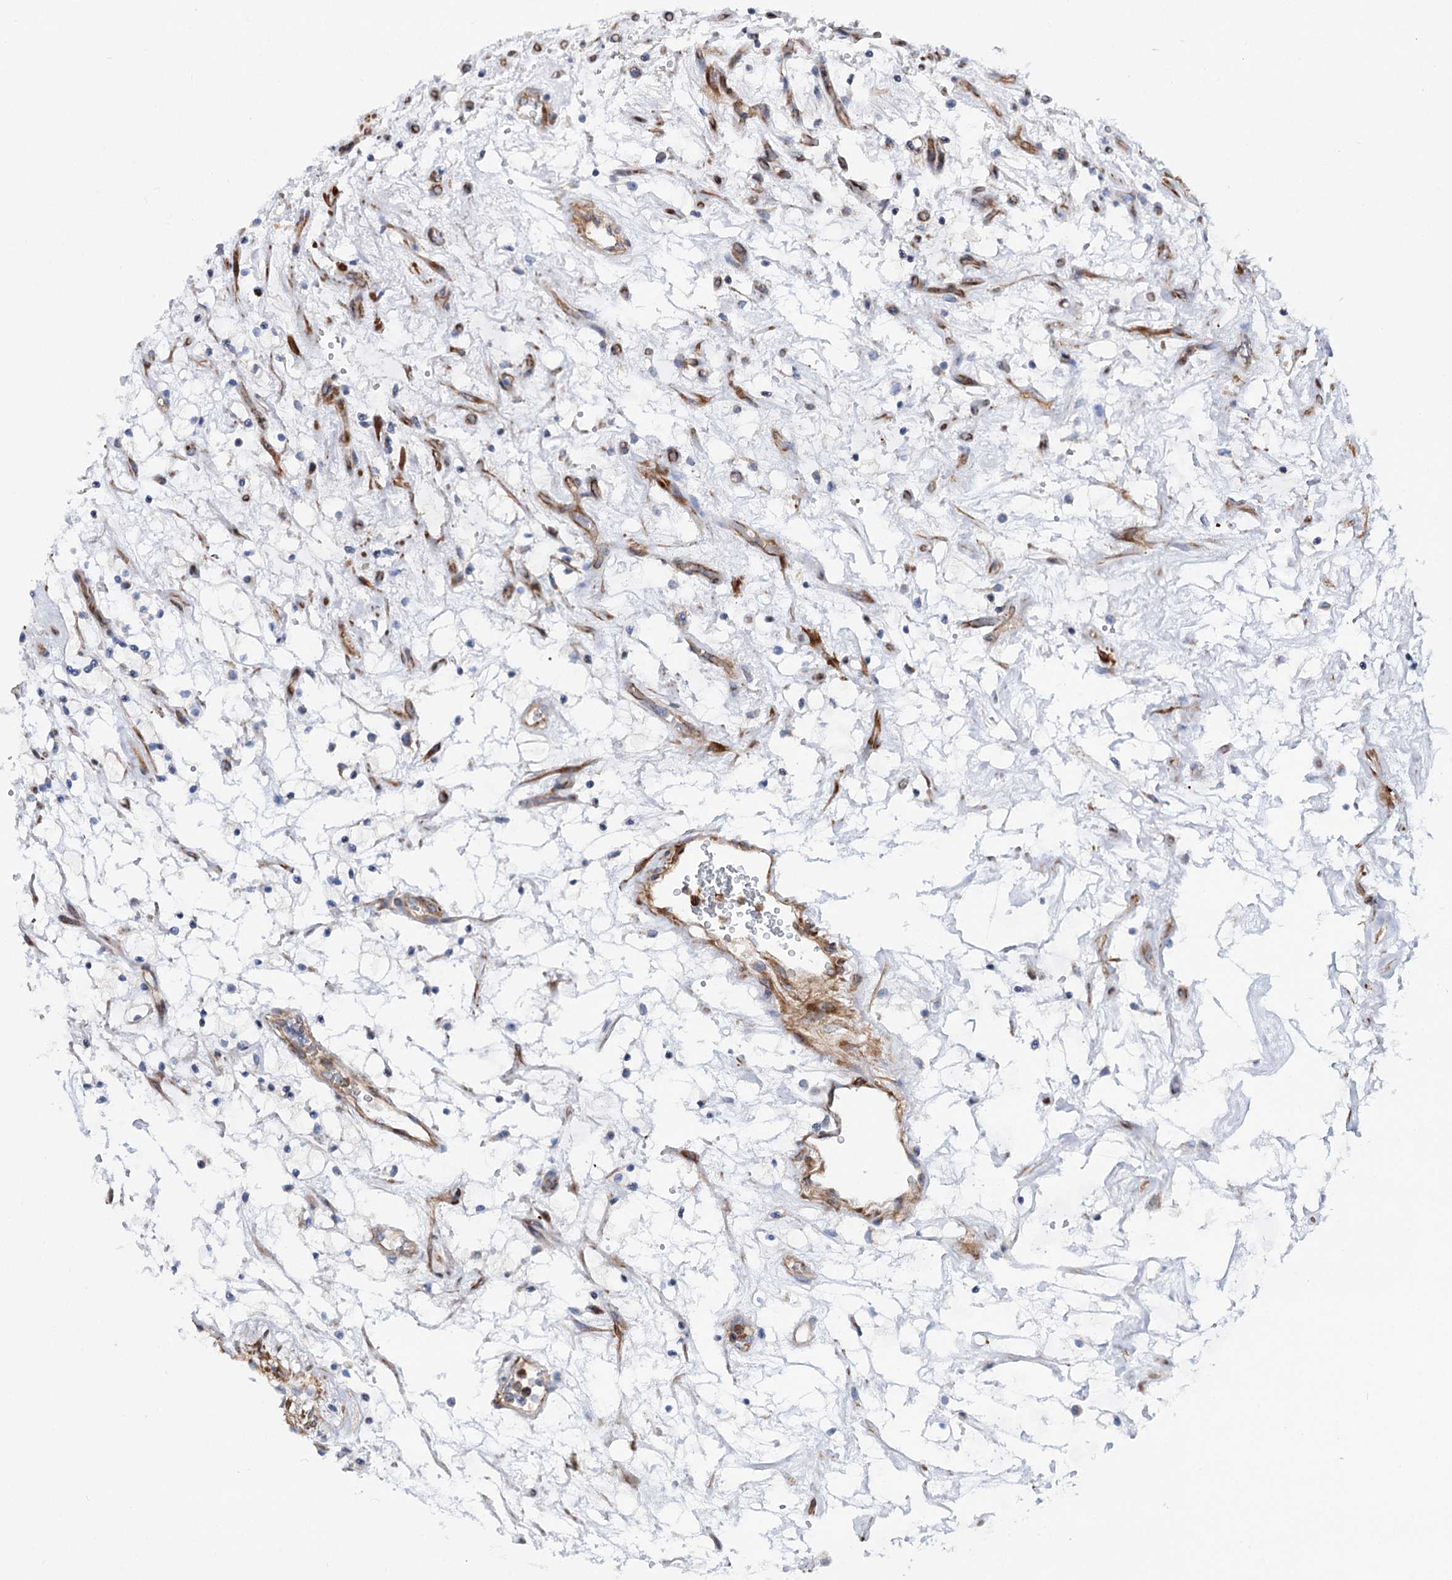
{"staining": {"intensity": "negative", "quantity": "none", "location": "none"}, "tissue": "renal cancer", "cell_type": "Tumor cells", "image_type": "cancer", "snomed": [{"axis": "morphology", "description": "Adenocarcinoma, NOS"}, {"axis": "topography", "description": "Kidney"}], "caption": "This is an immunohistochemistry (IHC) micrograph of human adenocarcinoma (renal). There is no positivity in tumor cells.", "gene": "THAP9", "patient": {"sex": "female", "age": 69}}